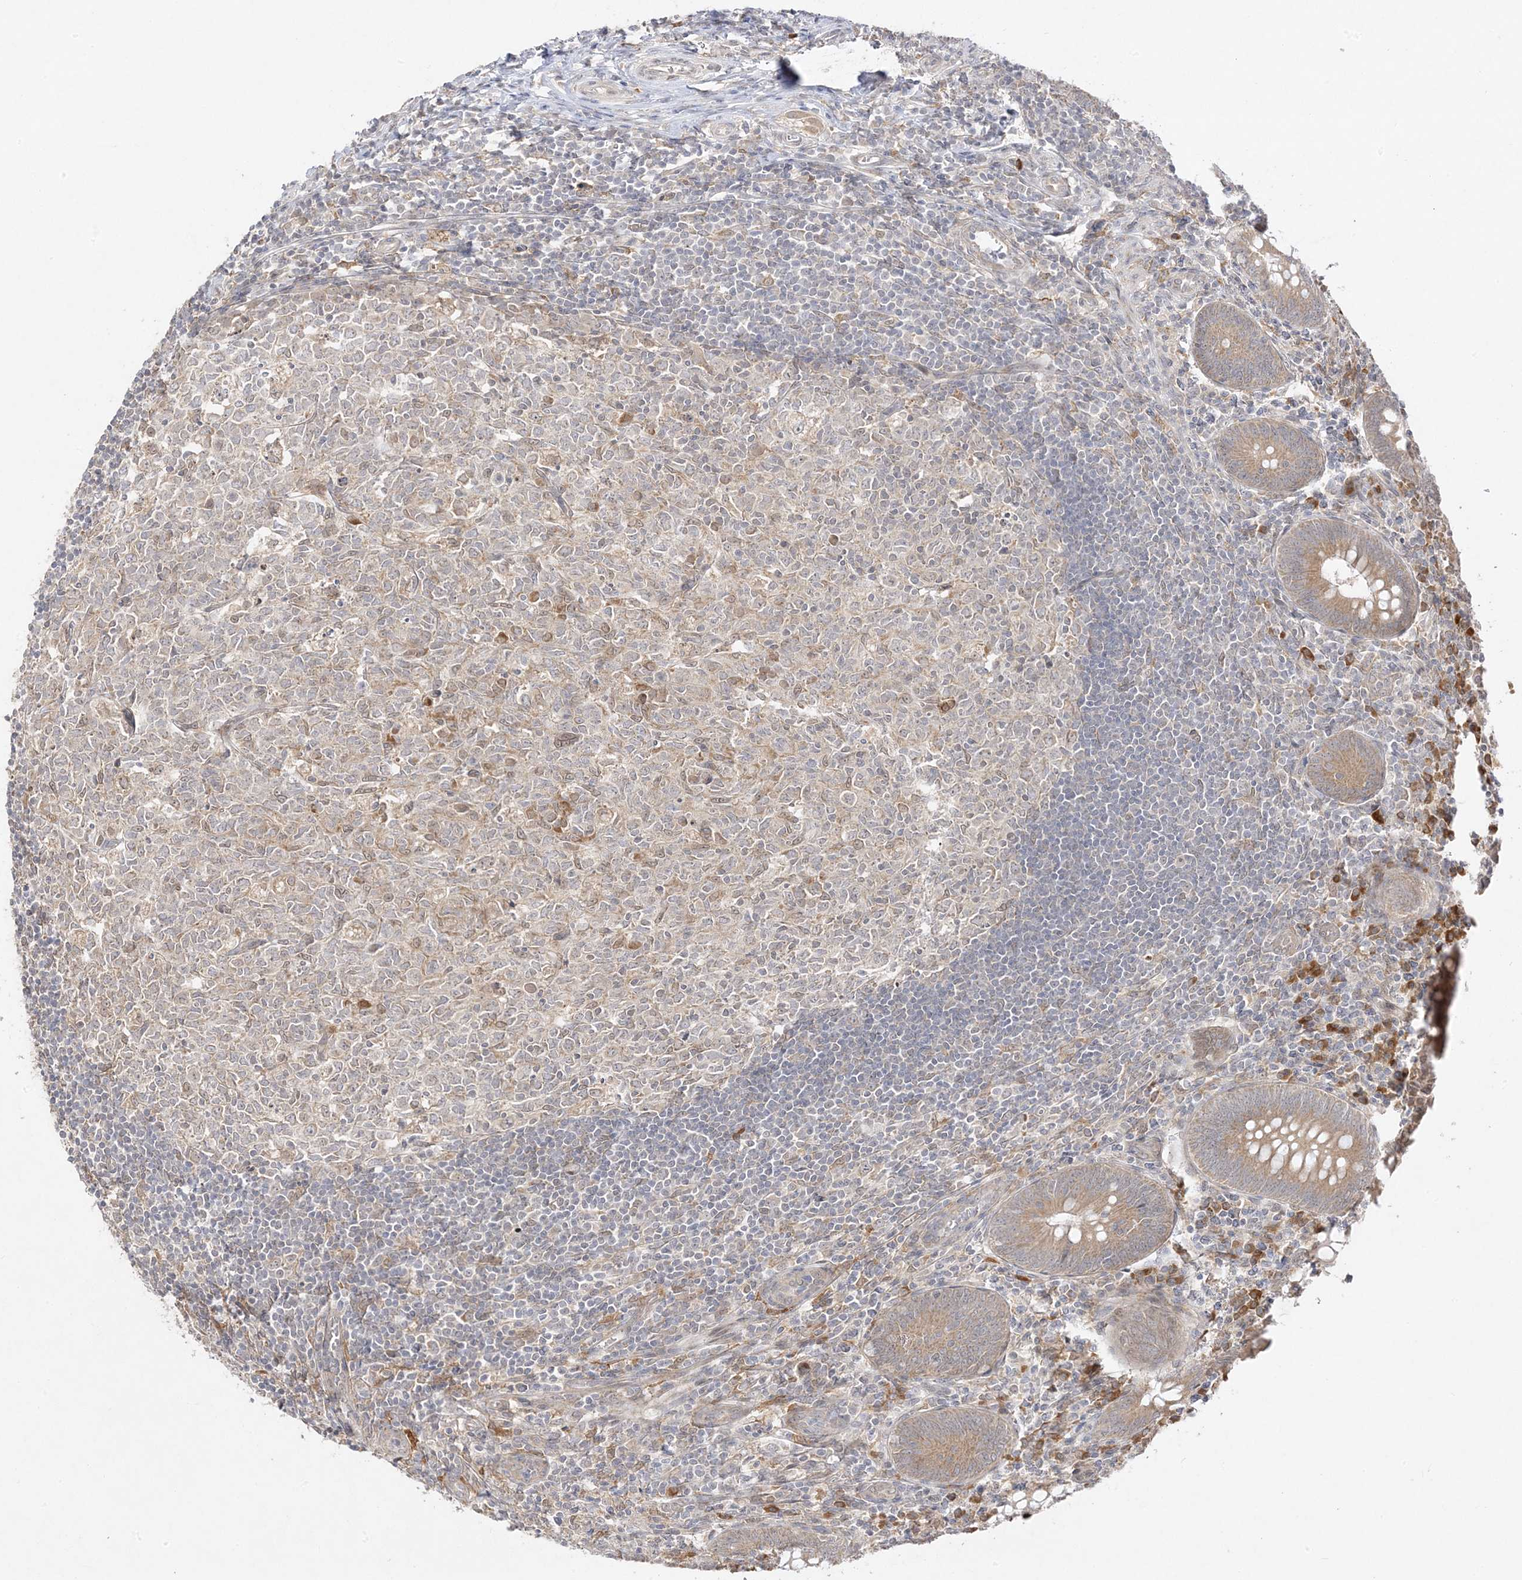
{"staining": {"intensity": "moderate", "quantity": ">75%", "location": "cytoplasmic/membranous"}, "tissue": "appendix", "cell_type": "Glandular cells", "image_type": "normal", "snomed": [{"axis": "morphology", "description": "Normal tissue, NOS"}, {"axis": "topography", "description": "Appendix"}], "caption": "Appendix stained with immunohistochemistry (IHC) shows moderate cytoplasmic/membranous positivity in approximately >75% of glandular cells. Nuclei are stained in blue.", "gene": "C2CD2", "patient": {"sex": "male", "age": 14}}